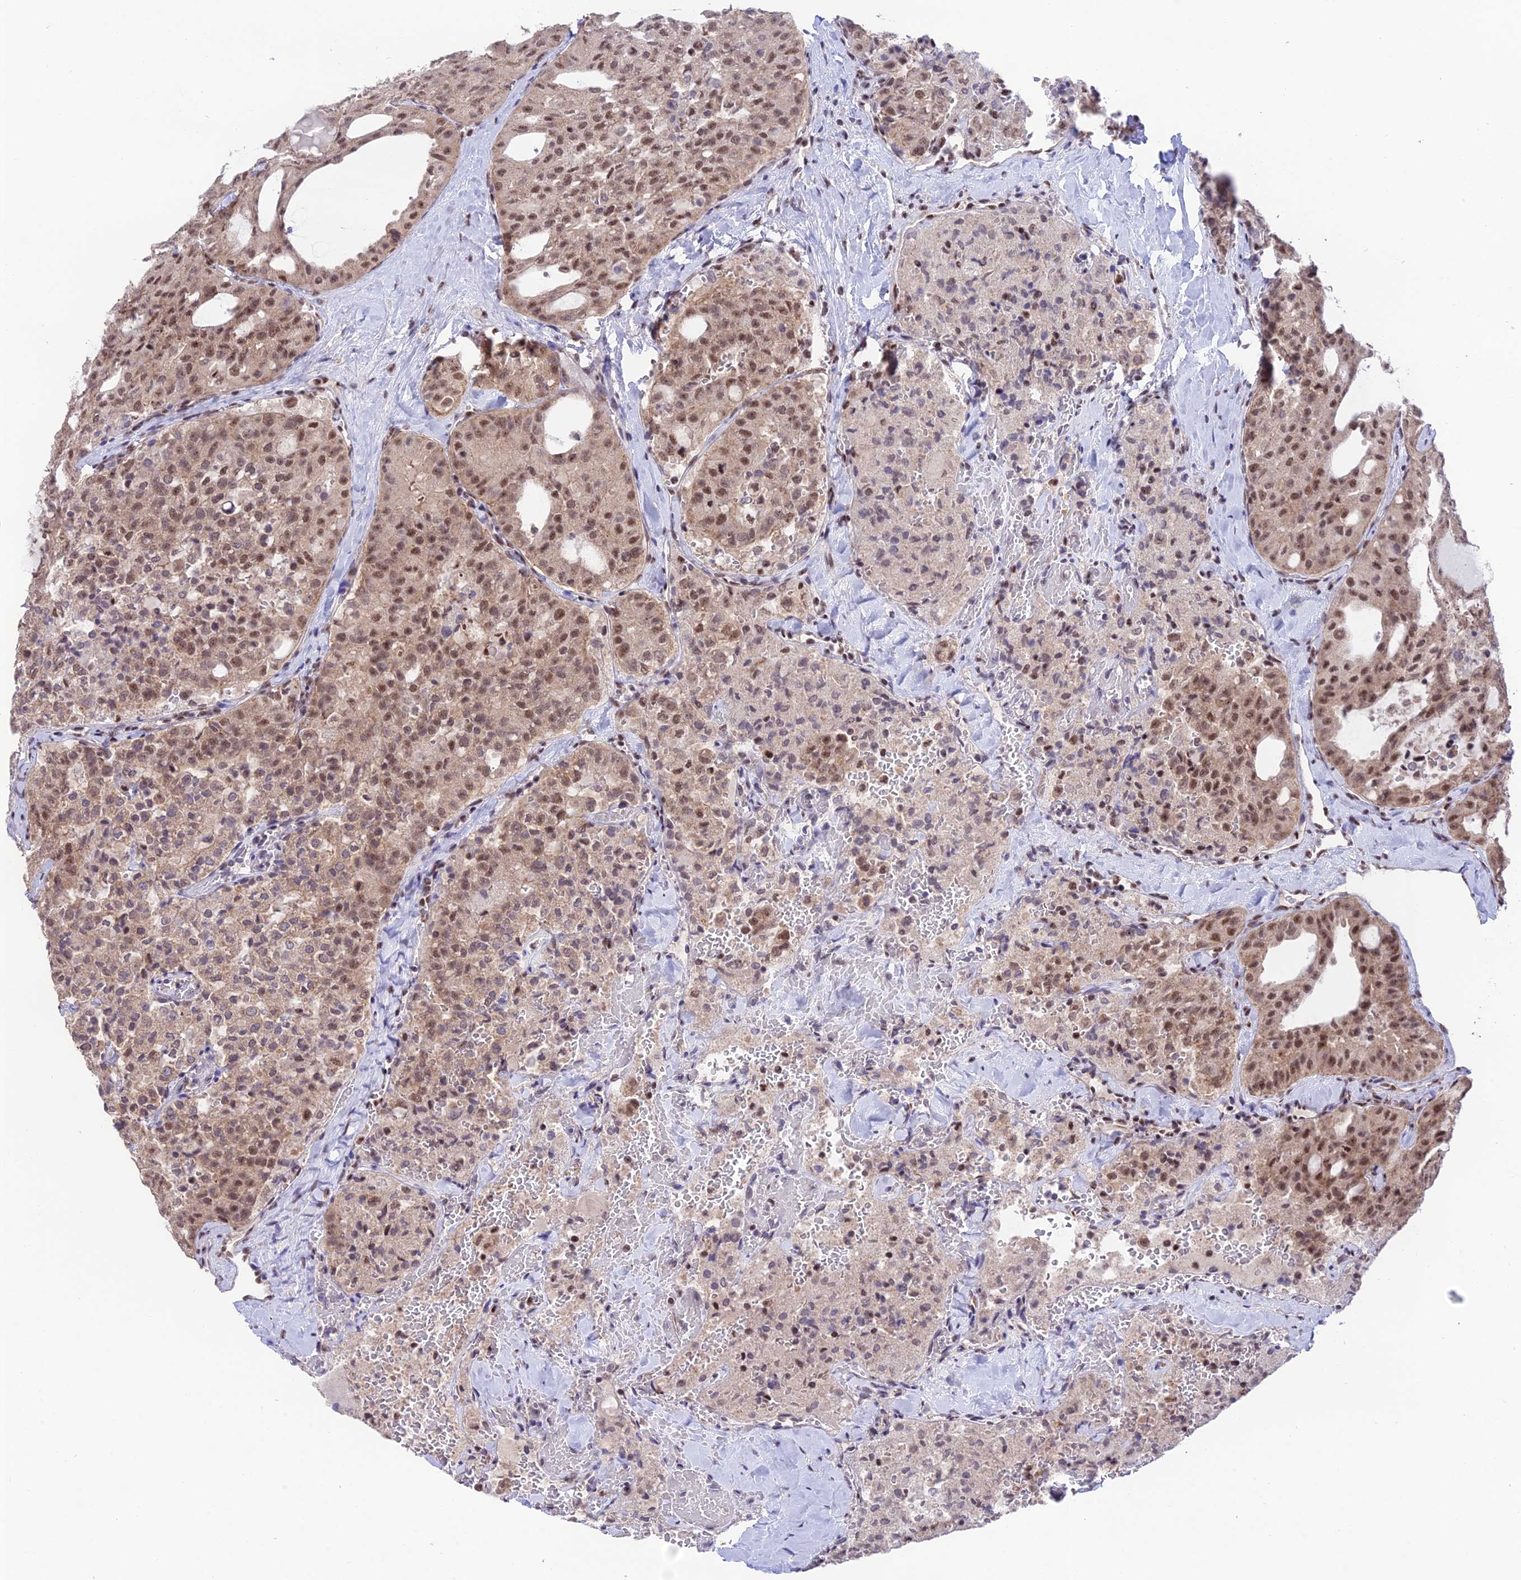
{"staining": {"intensity": "weak", "quantity": ">75%", "location": "nuclear"}, "tissue": "thyroid cancer", "cell_type": "Tumor cells", "image_type": "cancer", "snomed": [{"axis": "morphology", "description": "Follicular adenoma carcinoma, NOS"}, {"axis": "topography", "description": "Thyroid gland"}], "caption": "Human follicular adenoma carcinoma (thyroid) stained for a protein (brown) demonstrates weak nuclear positive staining in approximately >75% of tumor cells.", "gene": "THOC7", "patient": {"sex": "male", "age": 75}}